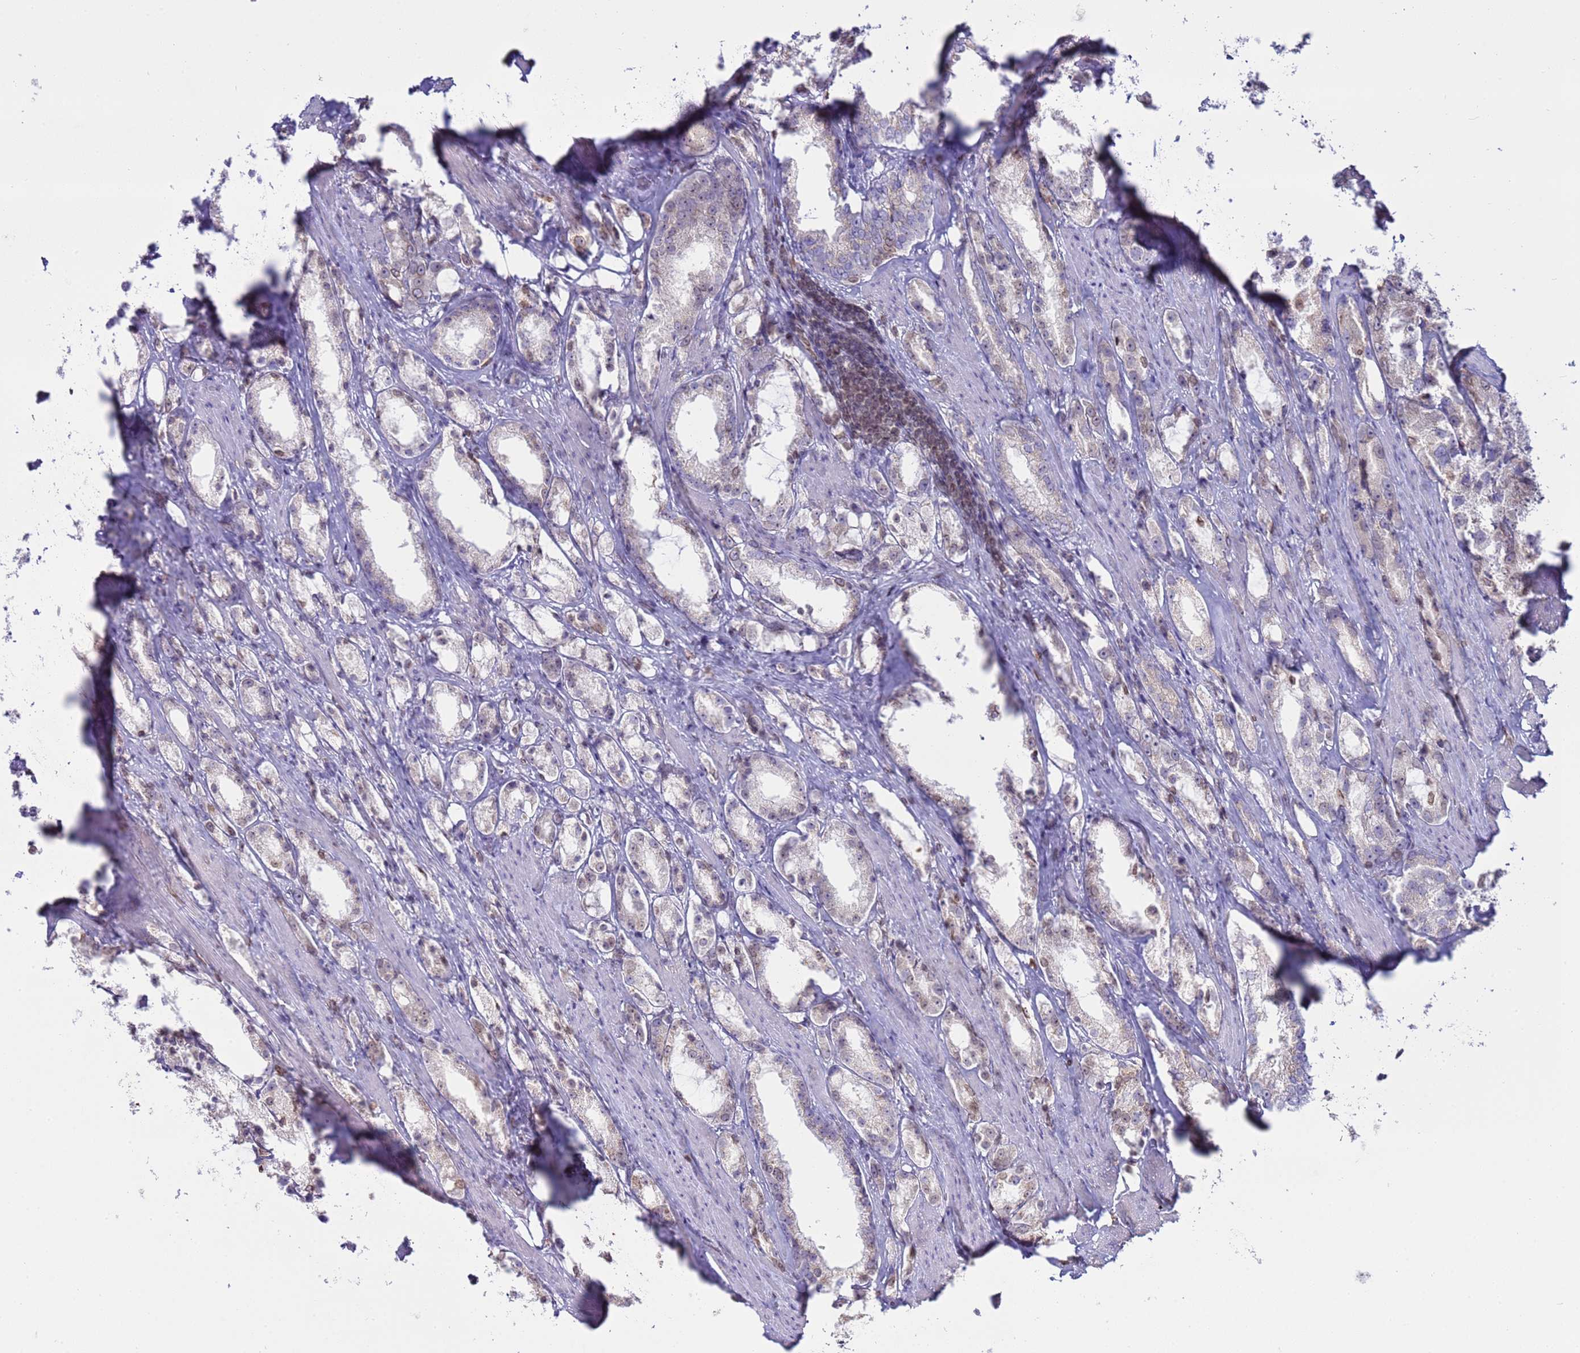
{"staining": {"intensity": "weak", "quantity": "<25%", "location": "nuclear"}, "tissue": "prostate cancer", "cell_type": "Tumor cells", "image_type": "cancer", "snomed": [{"axis": "morphology", "description": "Adenocarcinoma, High grade"}, {"axis": "topography", "description": "Prostate"}], "caption": "IHC of prostate cancer (high-grade adenocarcinoma) exhibits no positivity in tumor cells.", "gene": "DHX37", "patient": {"sex": "male", "age": 66}}